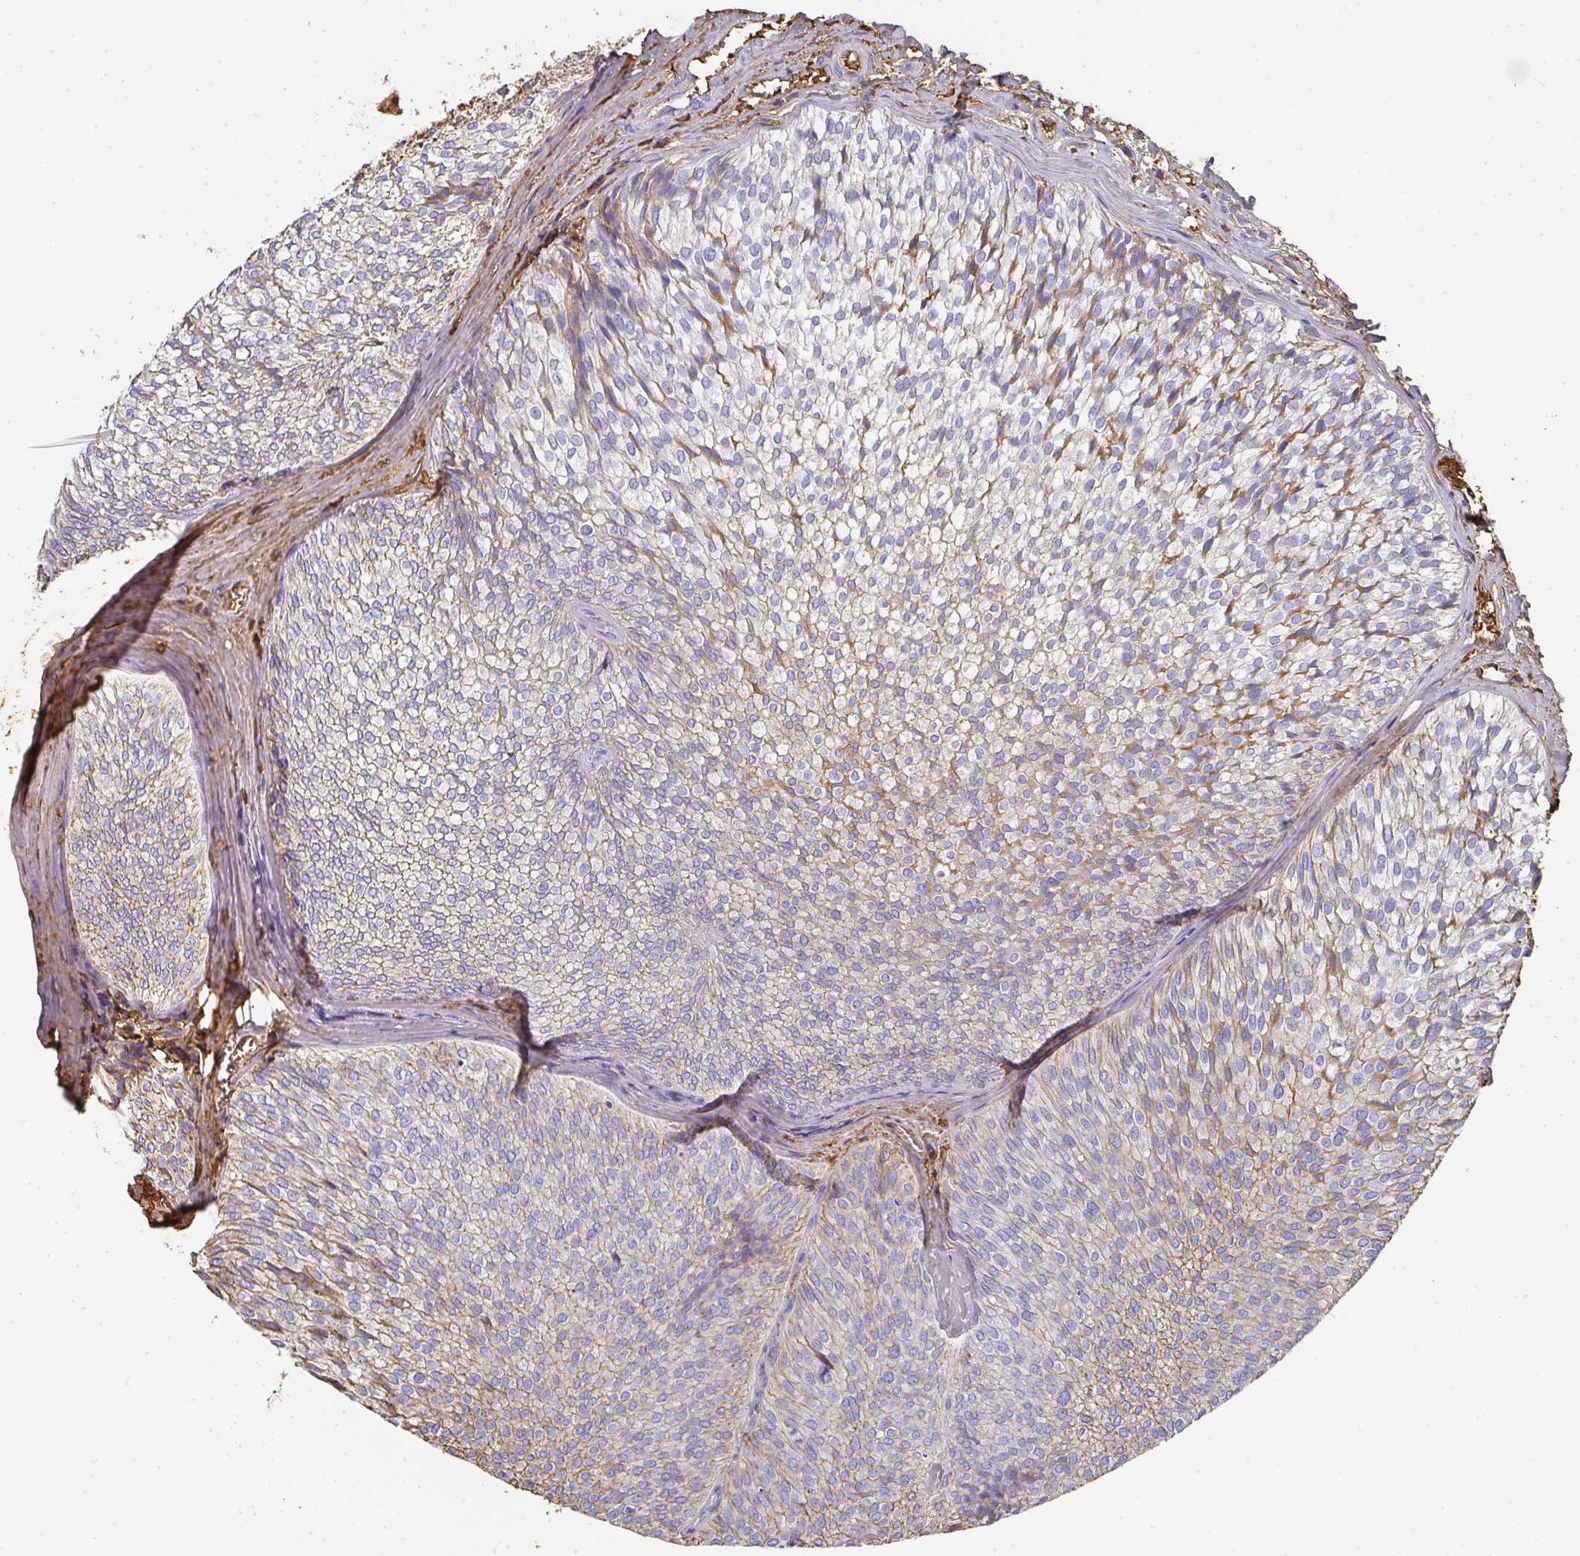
{"staining": {"intensity": "moderate", "quantity": "25%-75%", "location": "cytoplasmic/membranous"}, "tissue": "urothelial cancer", "cell_type": "Tumor cells", "image_type": "cancer", "snomed": [{"axis": "morphology", "description": "Urothelial carcinoma, Low grade"}, {"axis": "topography", "description": "Urinary bladder"}], "caption": "Human urothelial carcinoma (low-grade) stained with a brown dye displays moderate cytoplasmic/membranous positive positivity in approximately 25%-75% of tumor cells.", "gene": "ALB", "patient": {"sex": "male", "age": 91}}